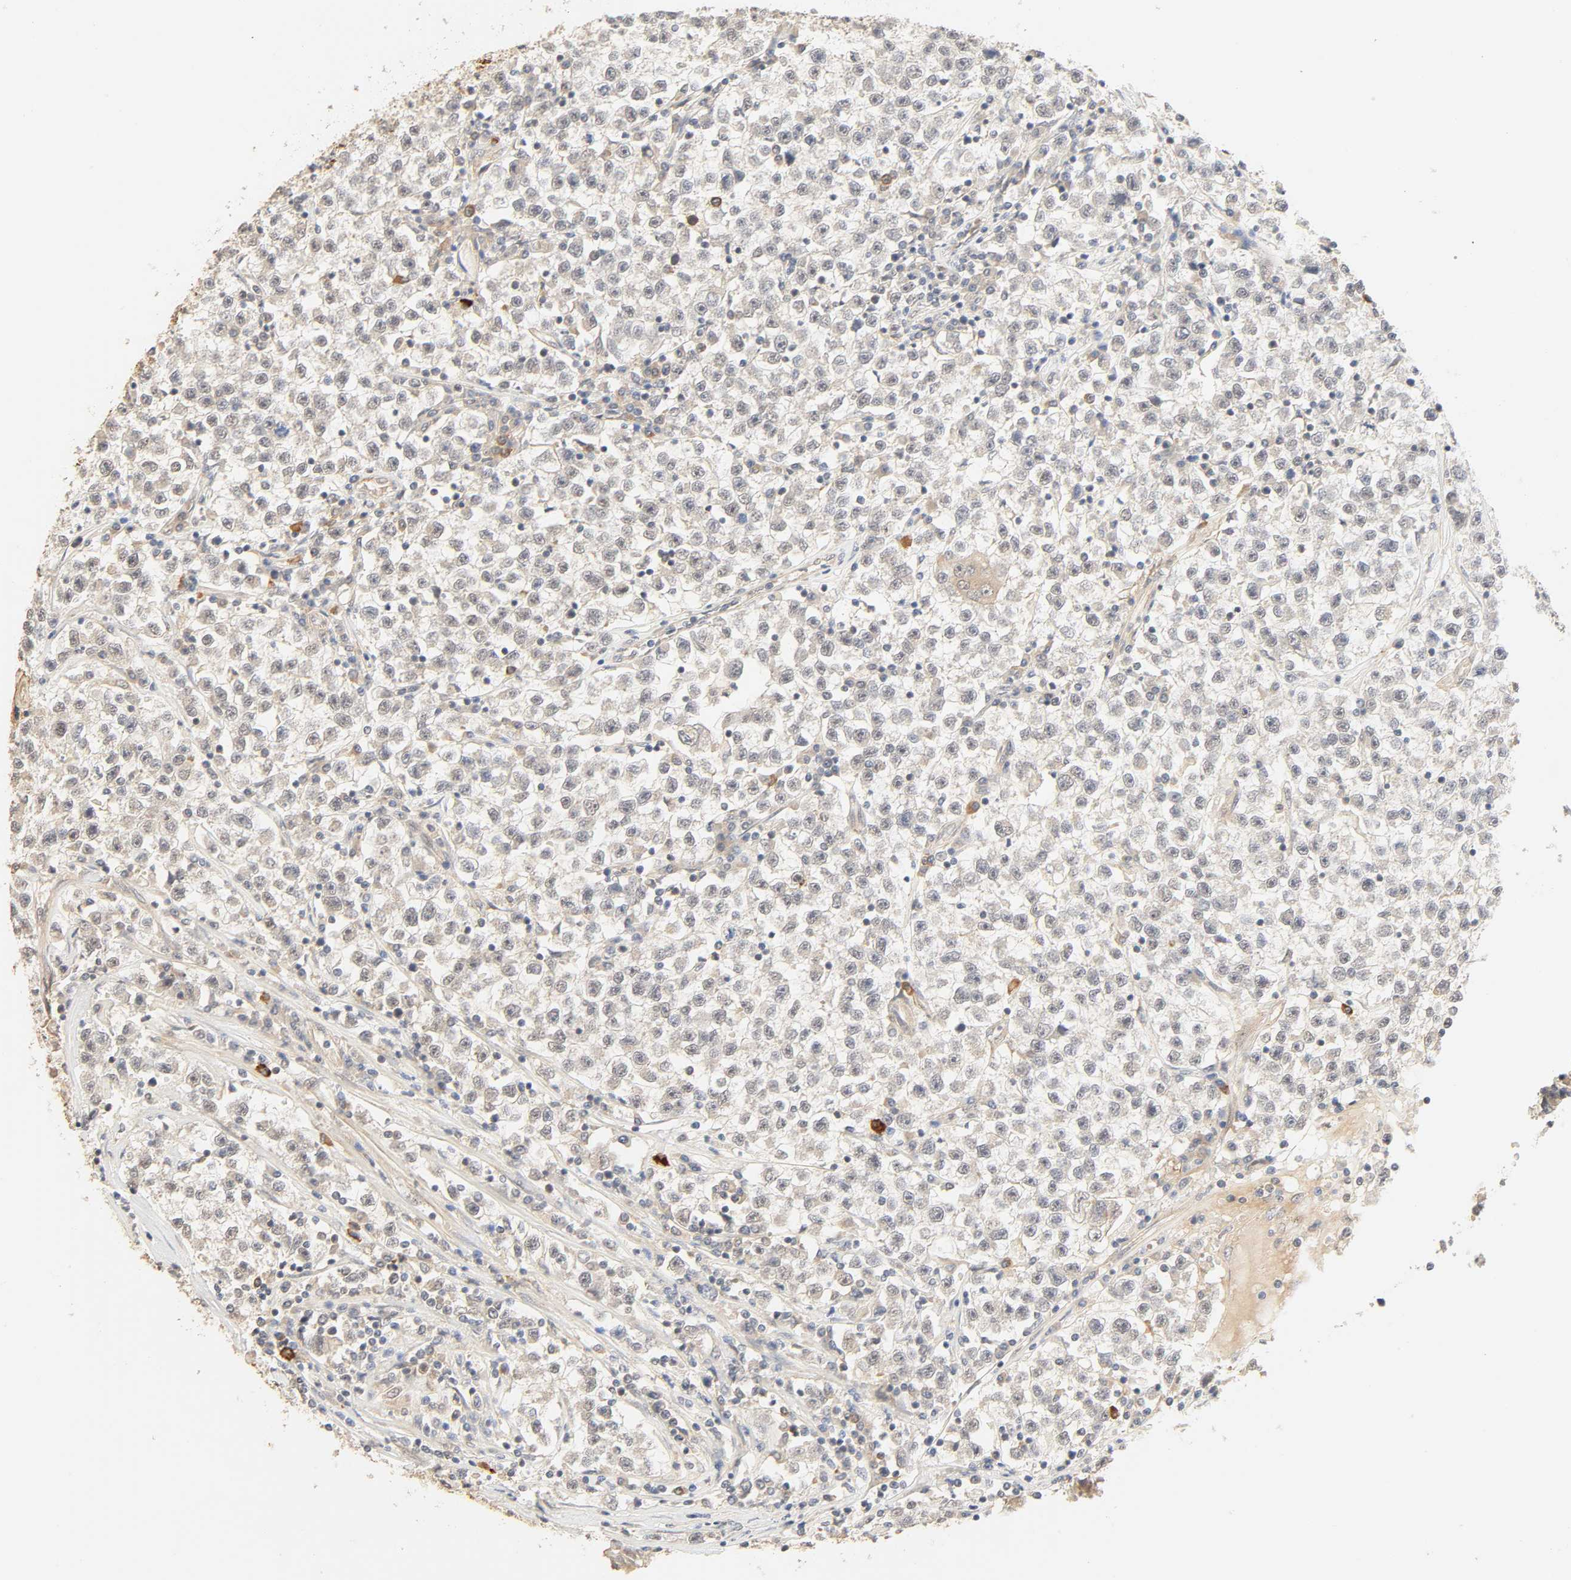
{"staining": {"intensity": "negative", "quantity": "none", "location": "none"}, "tissue": "testis cancer", "cell_type": "Tumor cells", "image_type": "cancer", "snomed": [{"axis": "morphology", "description": "Seminoma, NOS"}, {"axis": "topography", "description": "Testis"}], "caption": "There is no significant staining in tumor cells of testis cancer (seminoma). (Stains: DAB (3,3'-diaminobenzidine) immunohistochemistry (IHC) with hematoxylin counter stain, Microscopy: brightfield microscopy at high magnification).", "gene": "CACNA1G", "patient": {"sex": "male", "age": 22}}